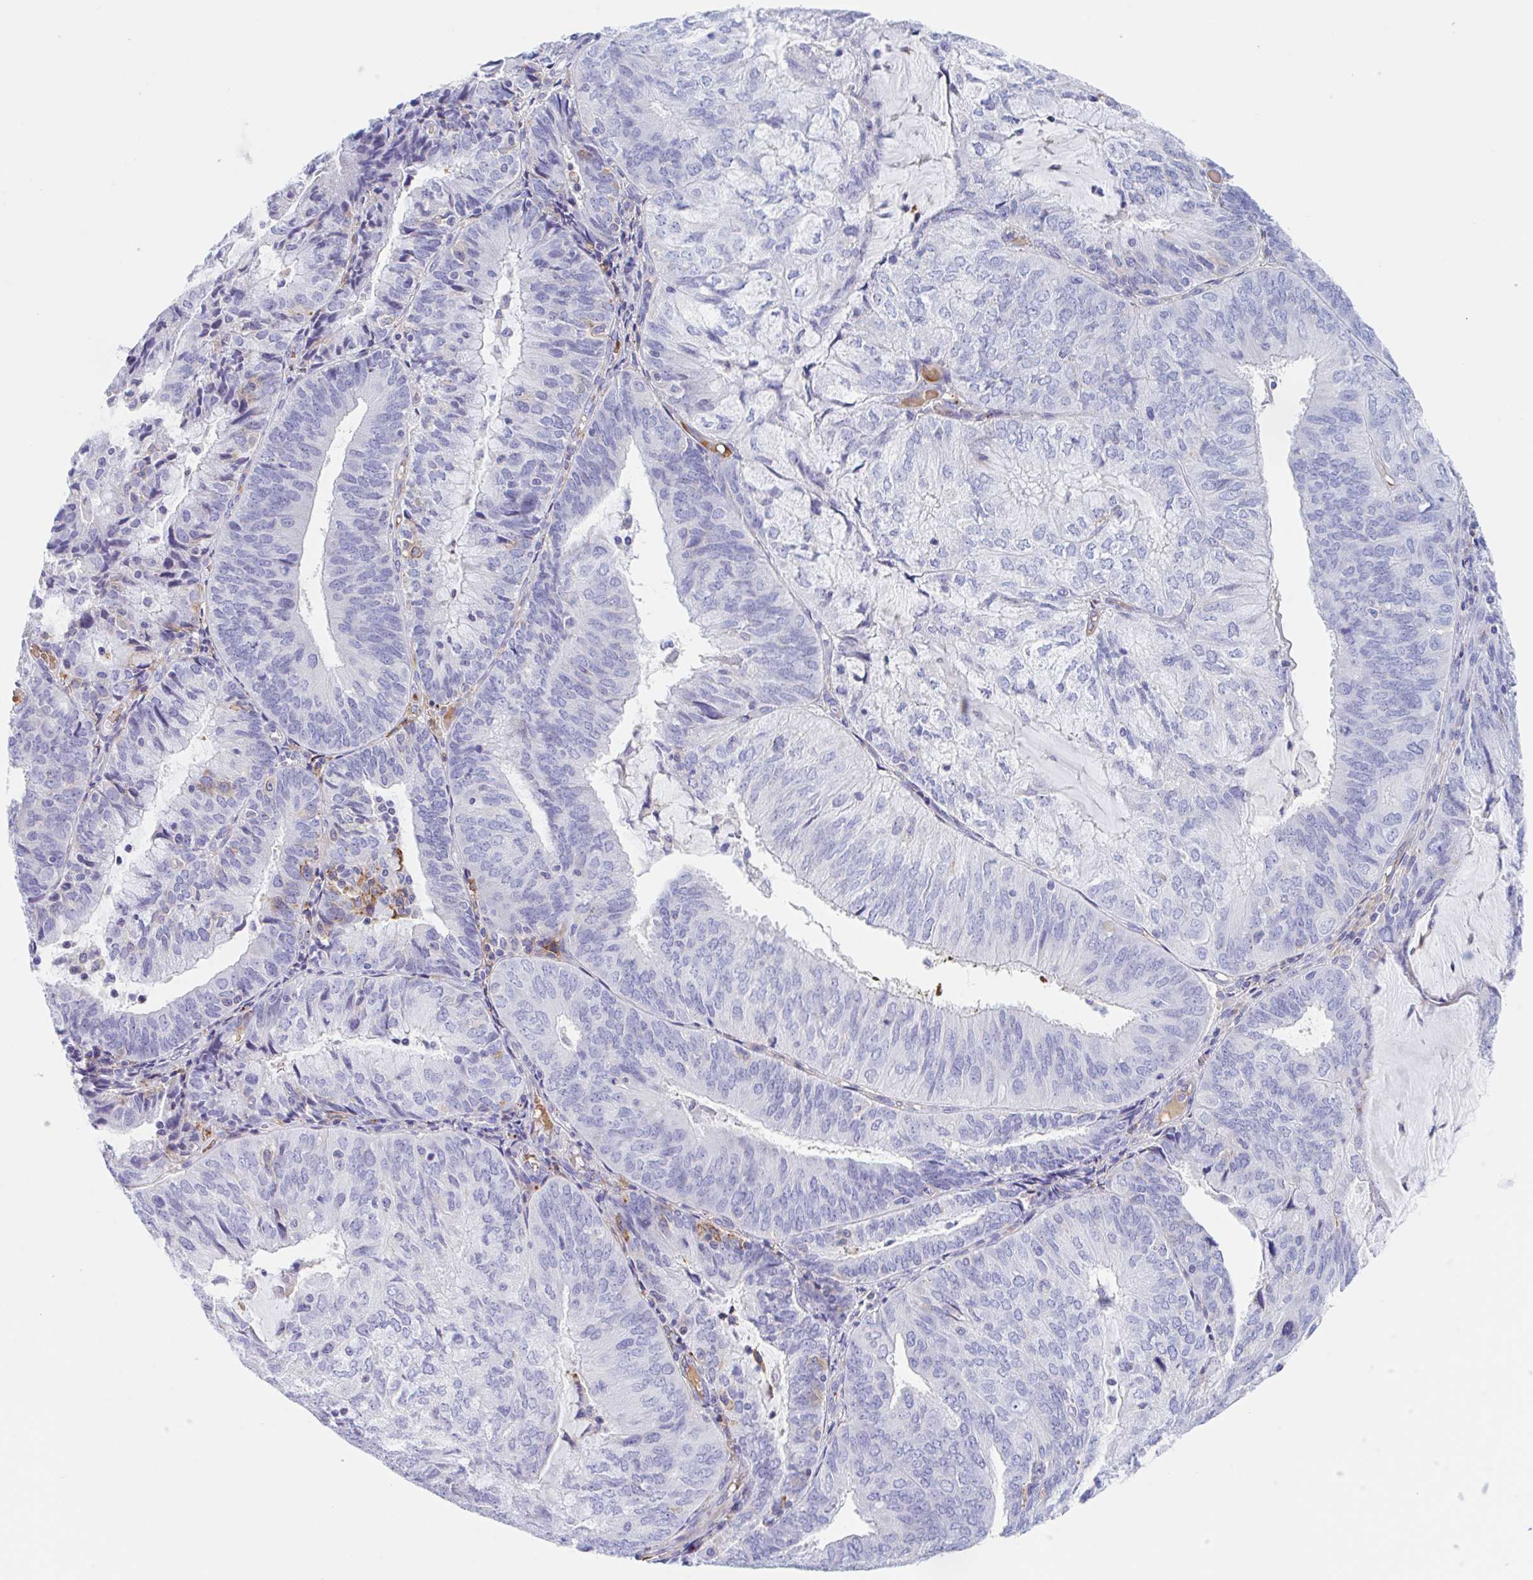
{"staining": {"intensity": "negative", "quantity": "none", "location": "none"}, "tissue": "endometrial cancer", "cell_type": "Tumor cells", "image_type": "cancer", "snomed": [{"axis": "morphology", "description": "Adenocarcinoma, NOS"}, {"axis": "topography", "description": "Endometrium"}], "caption": "Tumor cells are negative for brown protein staining in adenocarcinoma (endometrial).", "gene": "ANKRD9", "patient": {"sex": "female", "age": 81}}